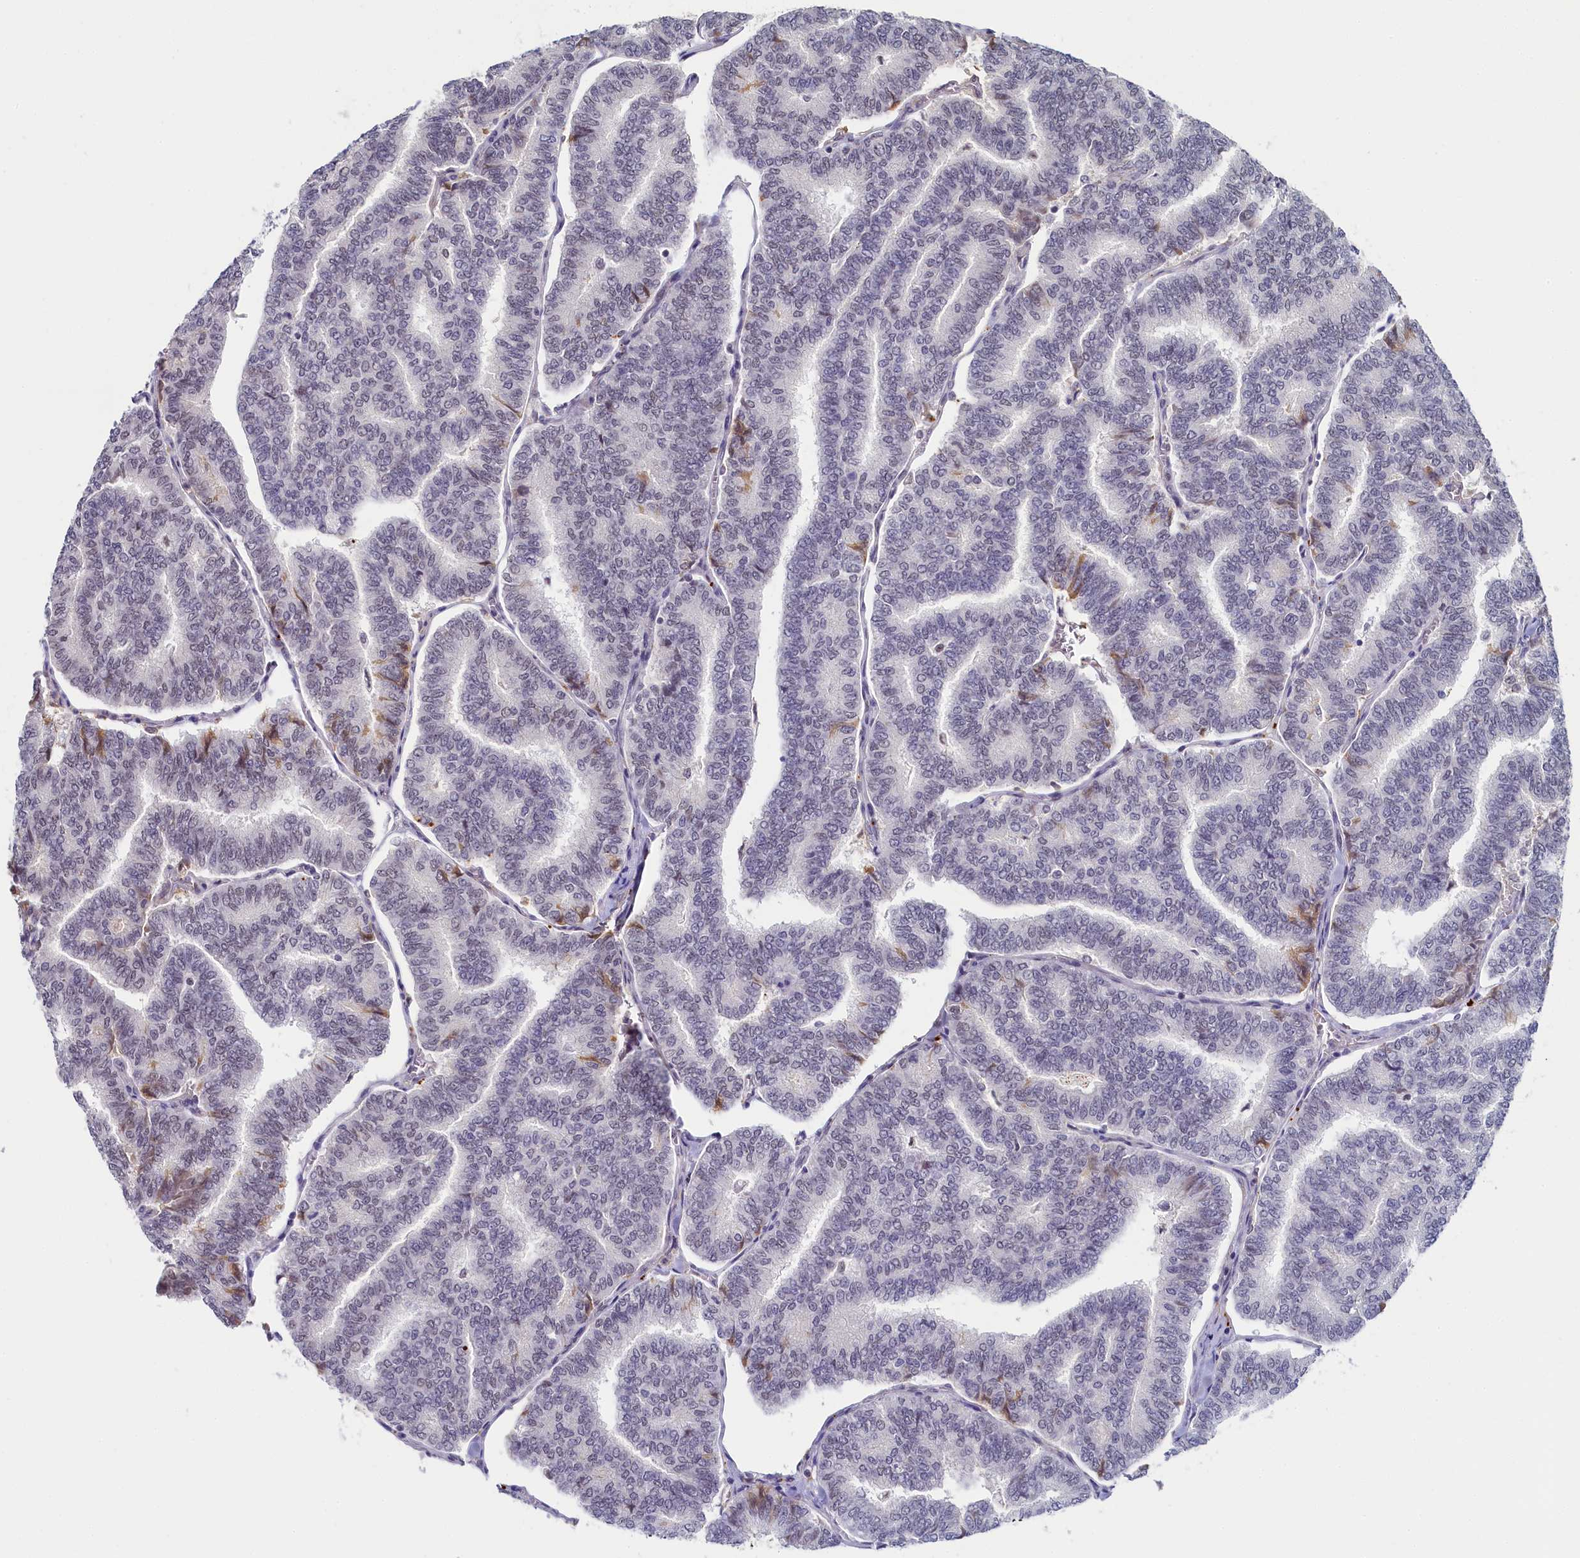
{"staining": {"intensity": "negative", "quantity": "none", "location": "none"}, "tissue": "thyroid cancer", "cell_type": "Tumor cells", "image_type": "cancer", "snomed": [{"axis": "morphology", "description": "Papillary adenocarcinoma, NOS"}, {"axis": "topography", "description": "Thyroid gland"}], "caption": "There is no significant positivity in tumor cells of thyroid papillary adenocarcinoma.", "gene": "INTS14", "patient": {"sex": "female", "age": 35}}